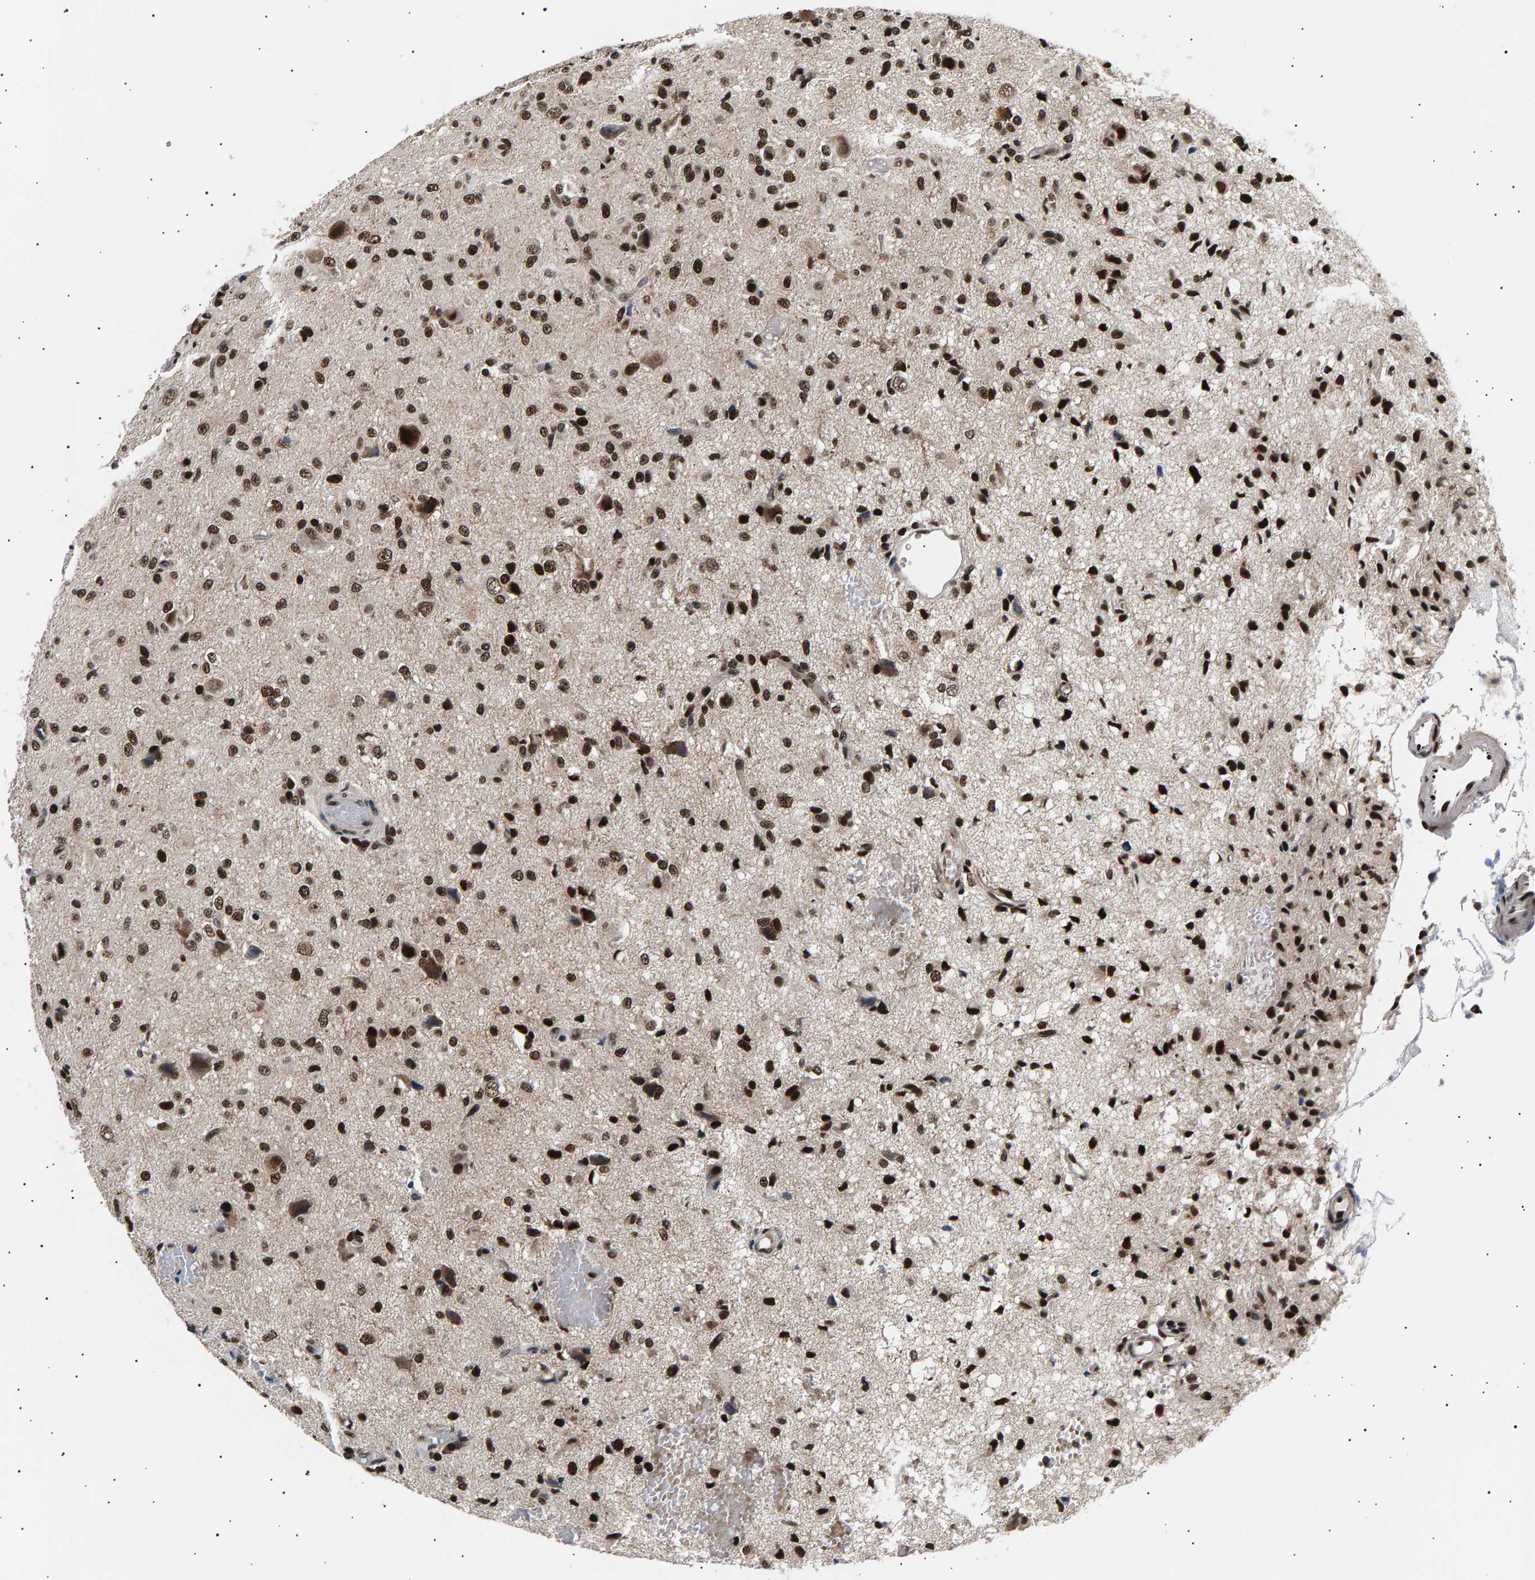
{"staining": {"intensity": "strong", "quantity": ">75%", "location": "nuclear"}, "tissue": "glioma", "cell_type": "Tumor cells", "image_type": "cancer", "snomed": [{"axis": "morphology", "description": "Glioma, malignant, High grade"}, {"axis": "topography", "description": "Brain"}], "caption": "IHC (DAB) staining of malignant glioma (high-grade) demonstrates strong nuclear protein expression in about >75% of tumor cells.", "gene": "ANKRD40", "patient": {"sex": "female", "age": 59}}